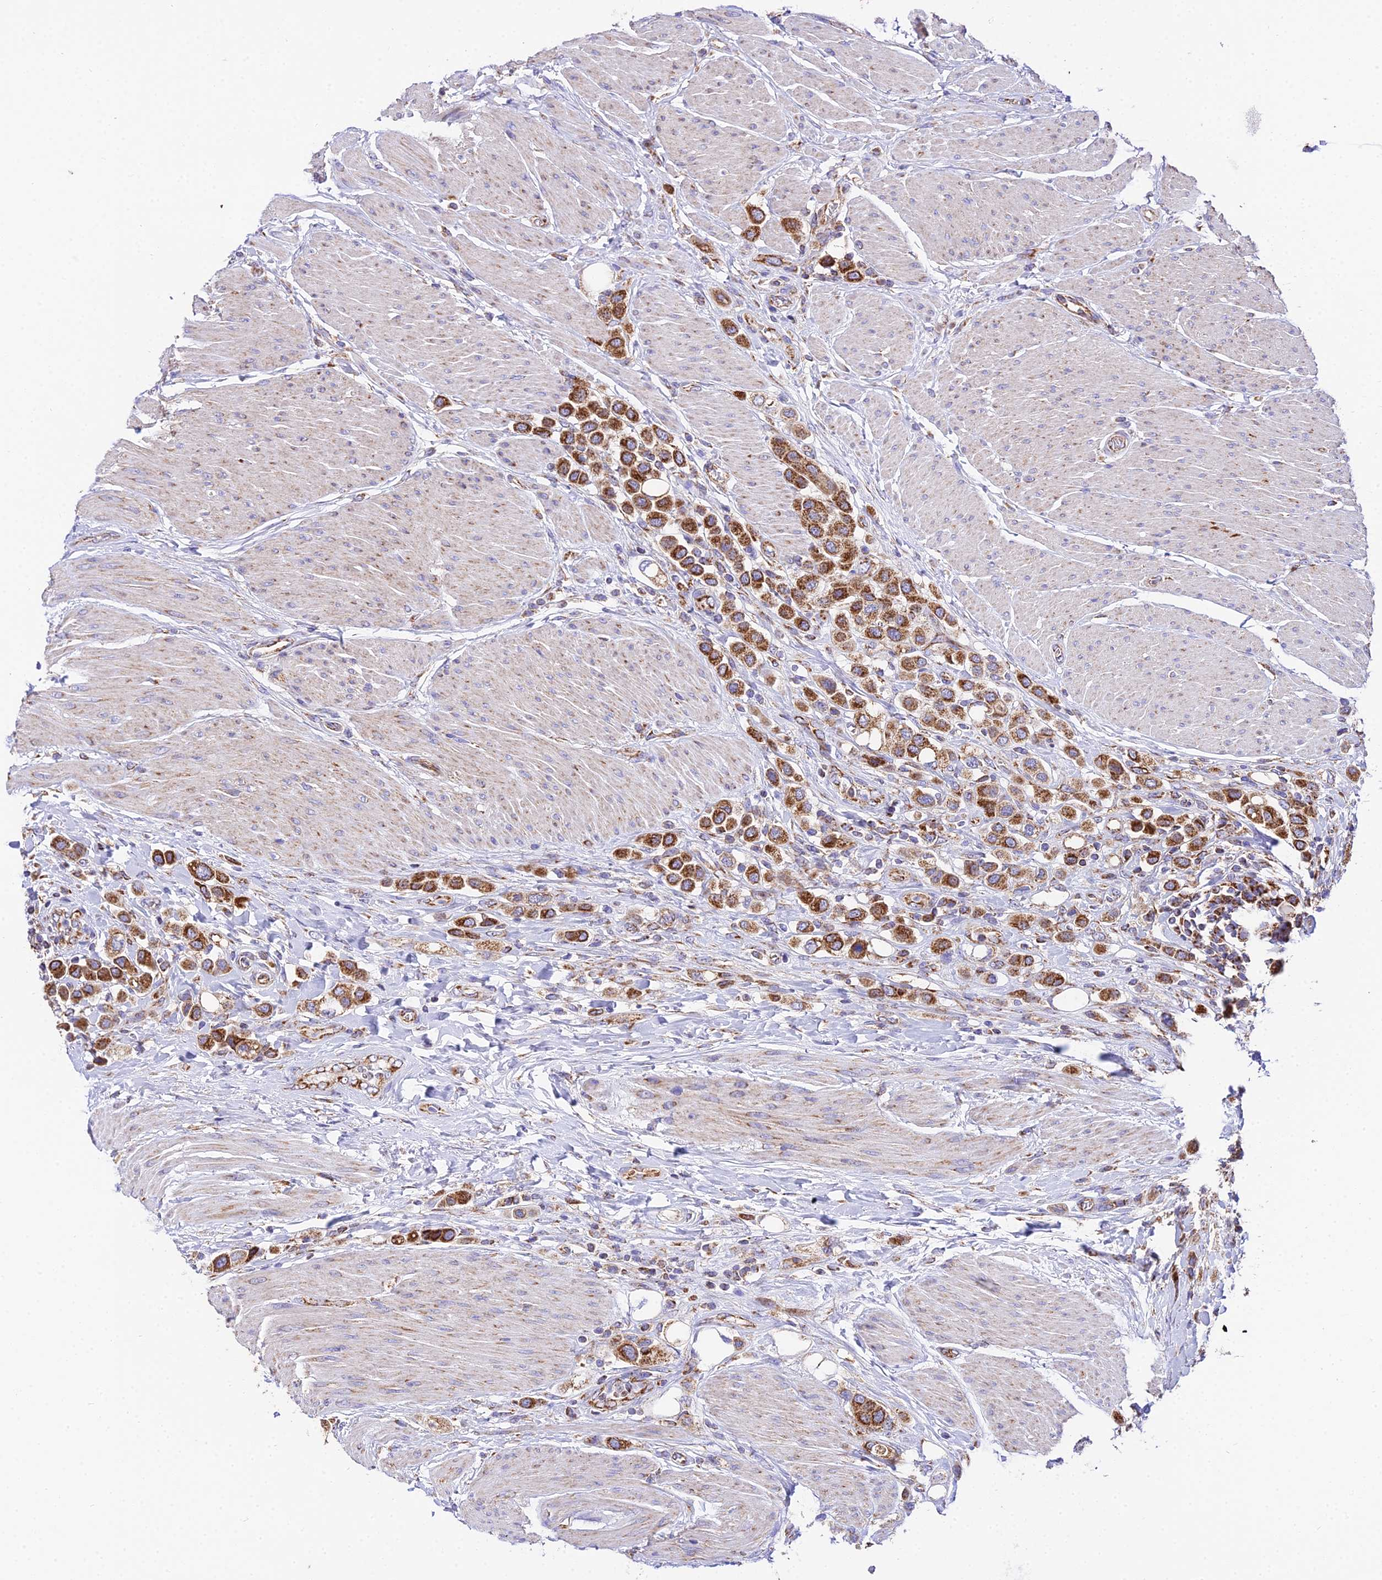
{"staining": {"intensity": "moderate", "quantity": ">75%", "location": "cytoplasmic/membranous"}, "tissue": "urothelial cancer", "cell_type": "Tumor cells", "image_type": "cancer", "snomed": [{"axis": "morphology", "description": "Urothelial carcinoma, High grade"}, {"axis": "topography", "description": "Urinary bladder"}], "caption": "Human urothelial carcinoma (high-grade) stained for a protein (brown) reveals moderate cytoplasmic/membranous positive staining in about >75% of tumor cells.", "gene": "OCIAD1", "patient": {"sex": "male", "age": 50}}